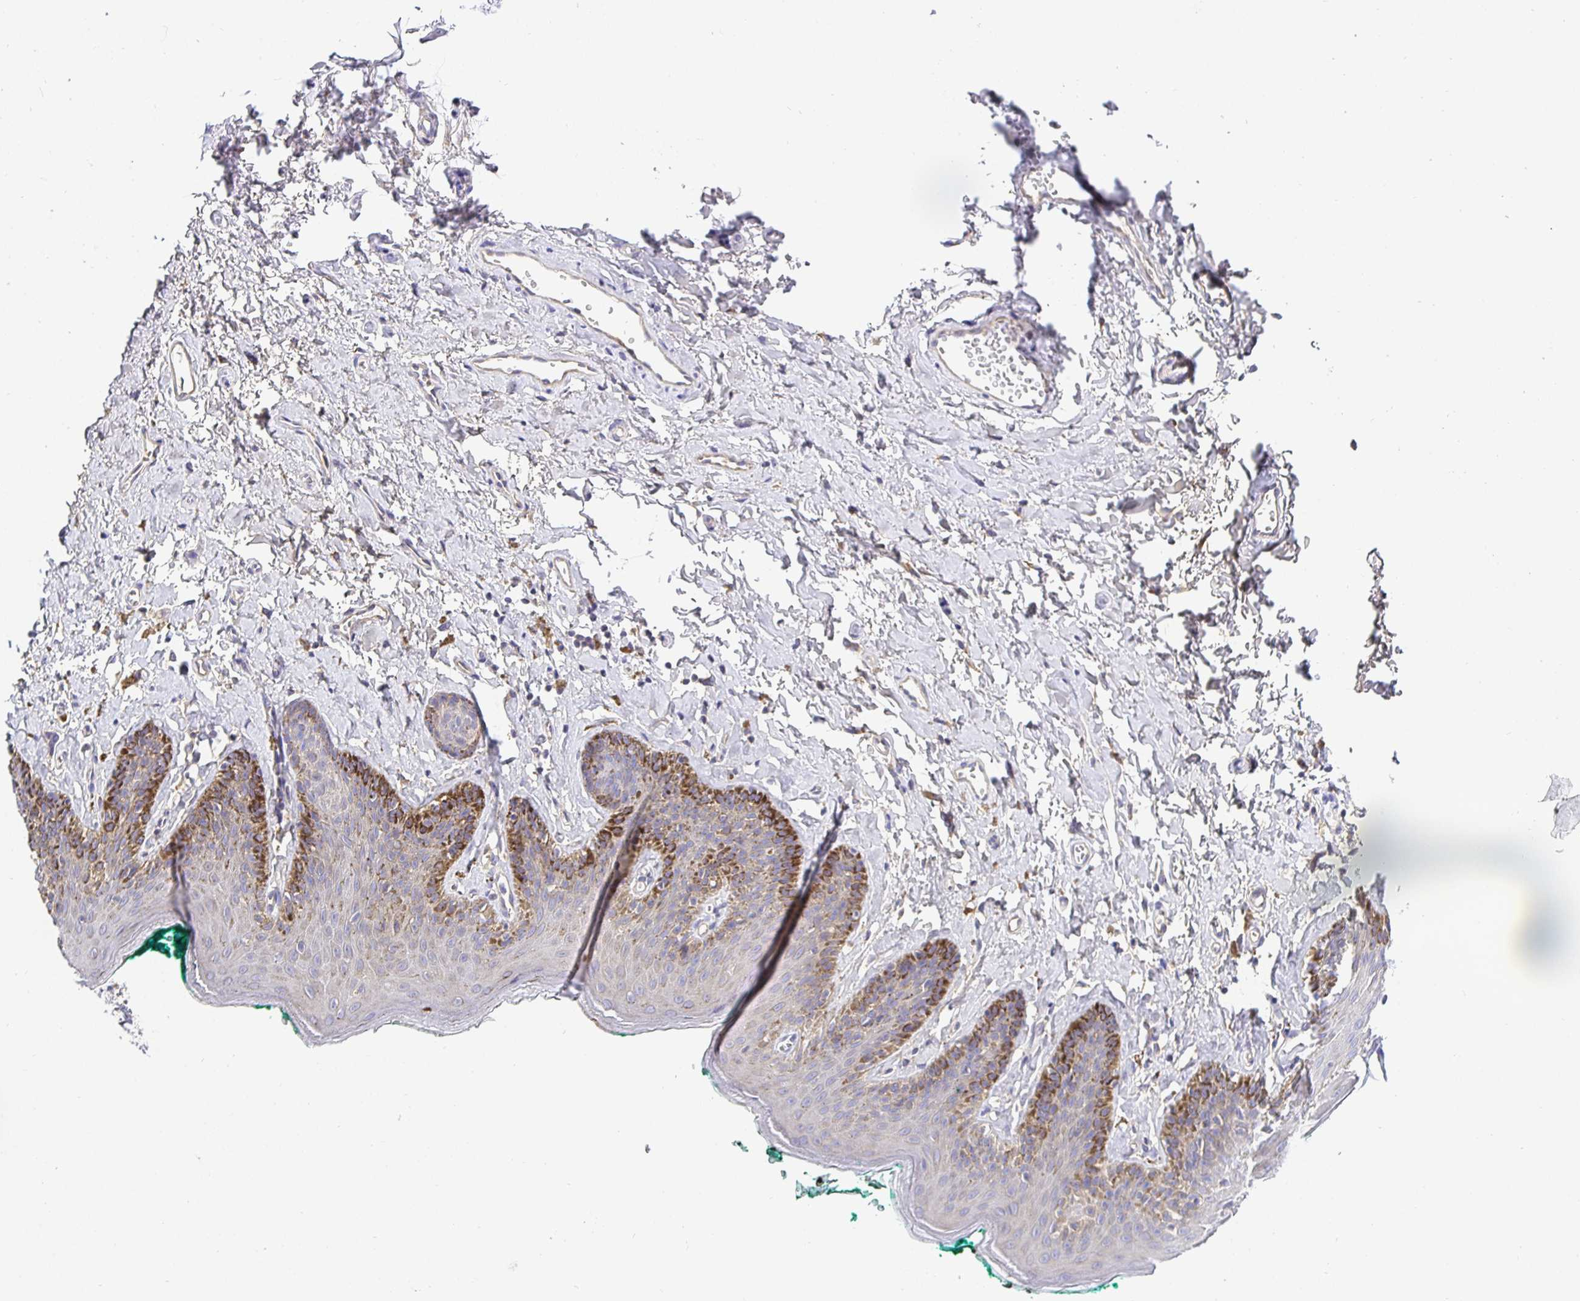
{"staining": {"intensity": "strong", "quantity": "<25%", "location": "cytoplasmic/membranous"}, "tissue": "skin", "cell_type": "Epidermal cells", "image_type": "normal", "snomed": [{"axis": "morphology", "description": "Normal tissue, NOS"}, {"axis": "topography", "description": "Vulva"}, {"axis": "topography", "description": "Peripheral nerve tissue"}], "caption": "Immunohistochemical staining of benign human skin demonstrates <25% levels of strong cytoplasmic/membranous protein positivity in about <25% of epidermal cells.", "gene": "OPALIN", "patient": {"sex": "female", "age": 66}}